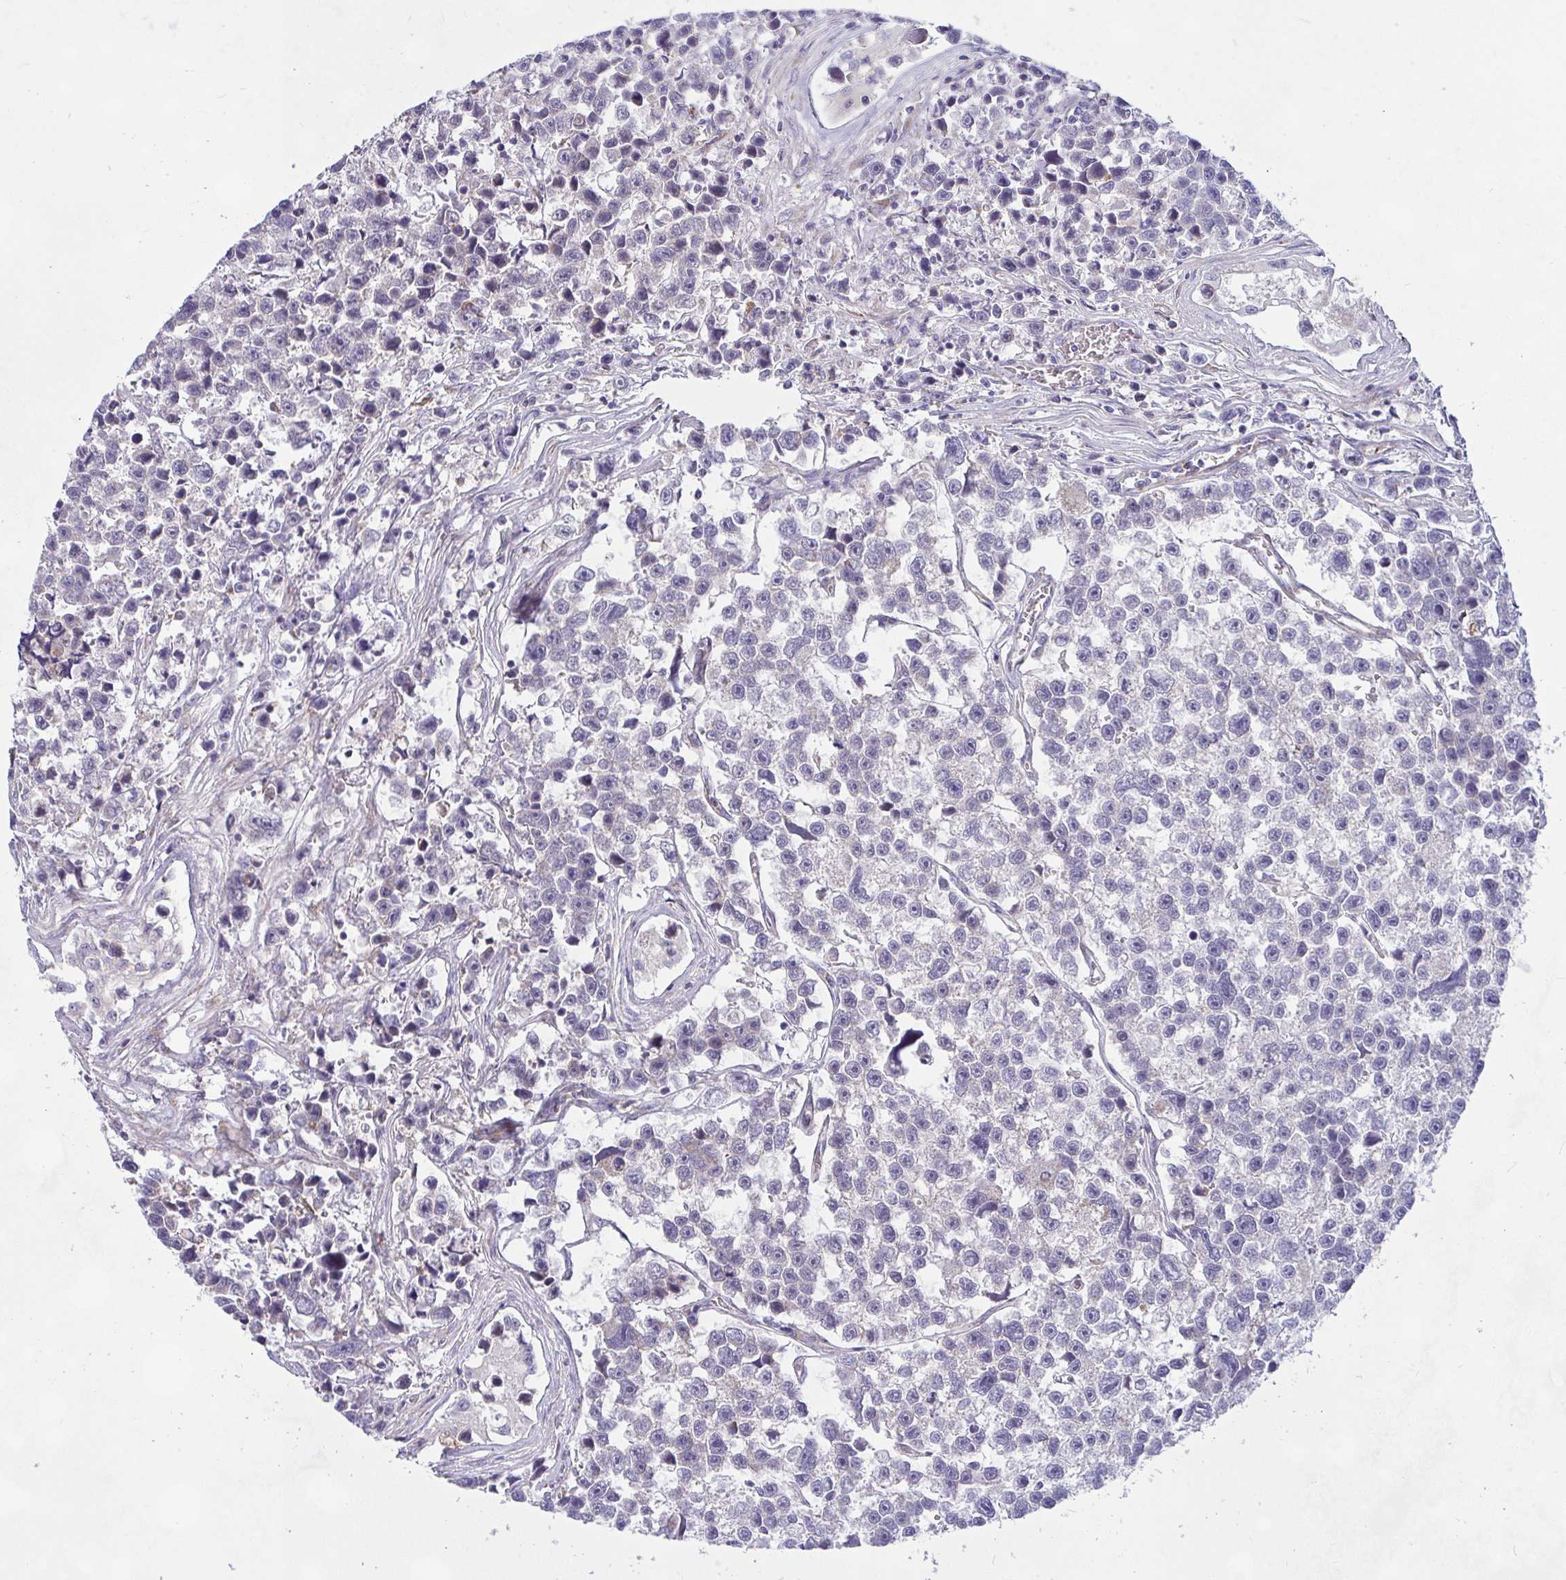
{"staining": {"intensity": "negative", "quantity": "none", "location": "none"}, "tissue": "testis cancer", "cell_type": "Tumor cells", "image_type": "cancer", "snomed": [{"axis": "morphology", "description": "Seminoma, NOS"}, {"axis": "topography", "description": "Testis"}], "caption": "Photomicrograph shows no protein positivity in tumor cells of testis cancer (seminoma) tissue. The staining was performed using DAB (3,3'-diaminobenzidine) to visualize the protein expression in brown, while the nuclei were stained in blue with hematoxylin (Magnification: 20x).", "gene": "CEP63", "patient": {"sex": "male", "age": 26}}